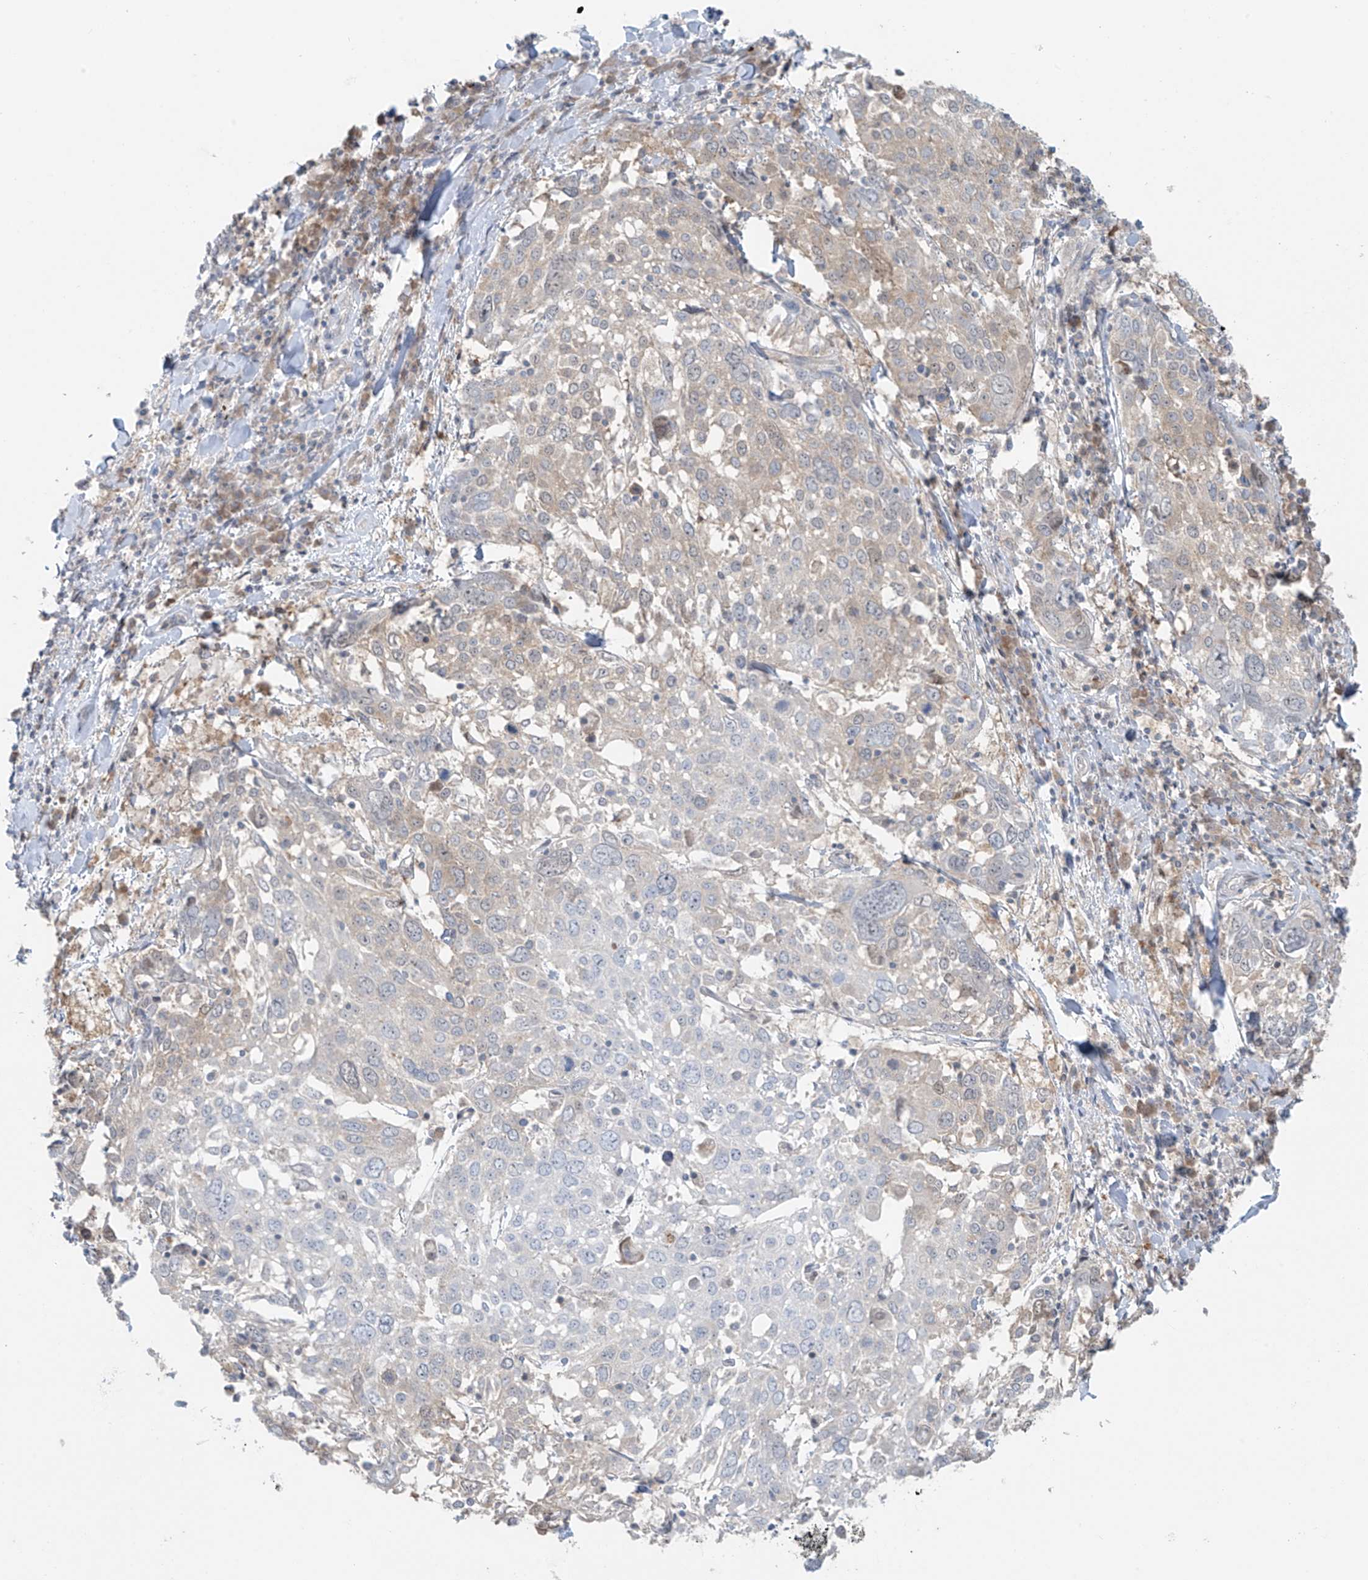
{"staining": {"intensity": "weak", "quantity": "<25%", "location": "cytoplasmic/membranous"}, "tissue": "lung cancer", "cell_type": "Tumor cells", "image_type": "cancer", "snomed": [{"axis": "morphology", "description": "Squamous cell carcinoma, NOS"}, {"axis": "topography", "description": "Lung"}], "caption": "Human lung cancer (squamous cell carcinoma) stained for a protein using IHC demonstrates no positivity in tumor cells.", "gene": "PPAT", "patient": {"sex": "male", "age": 65}}